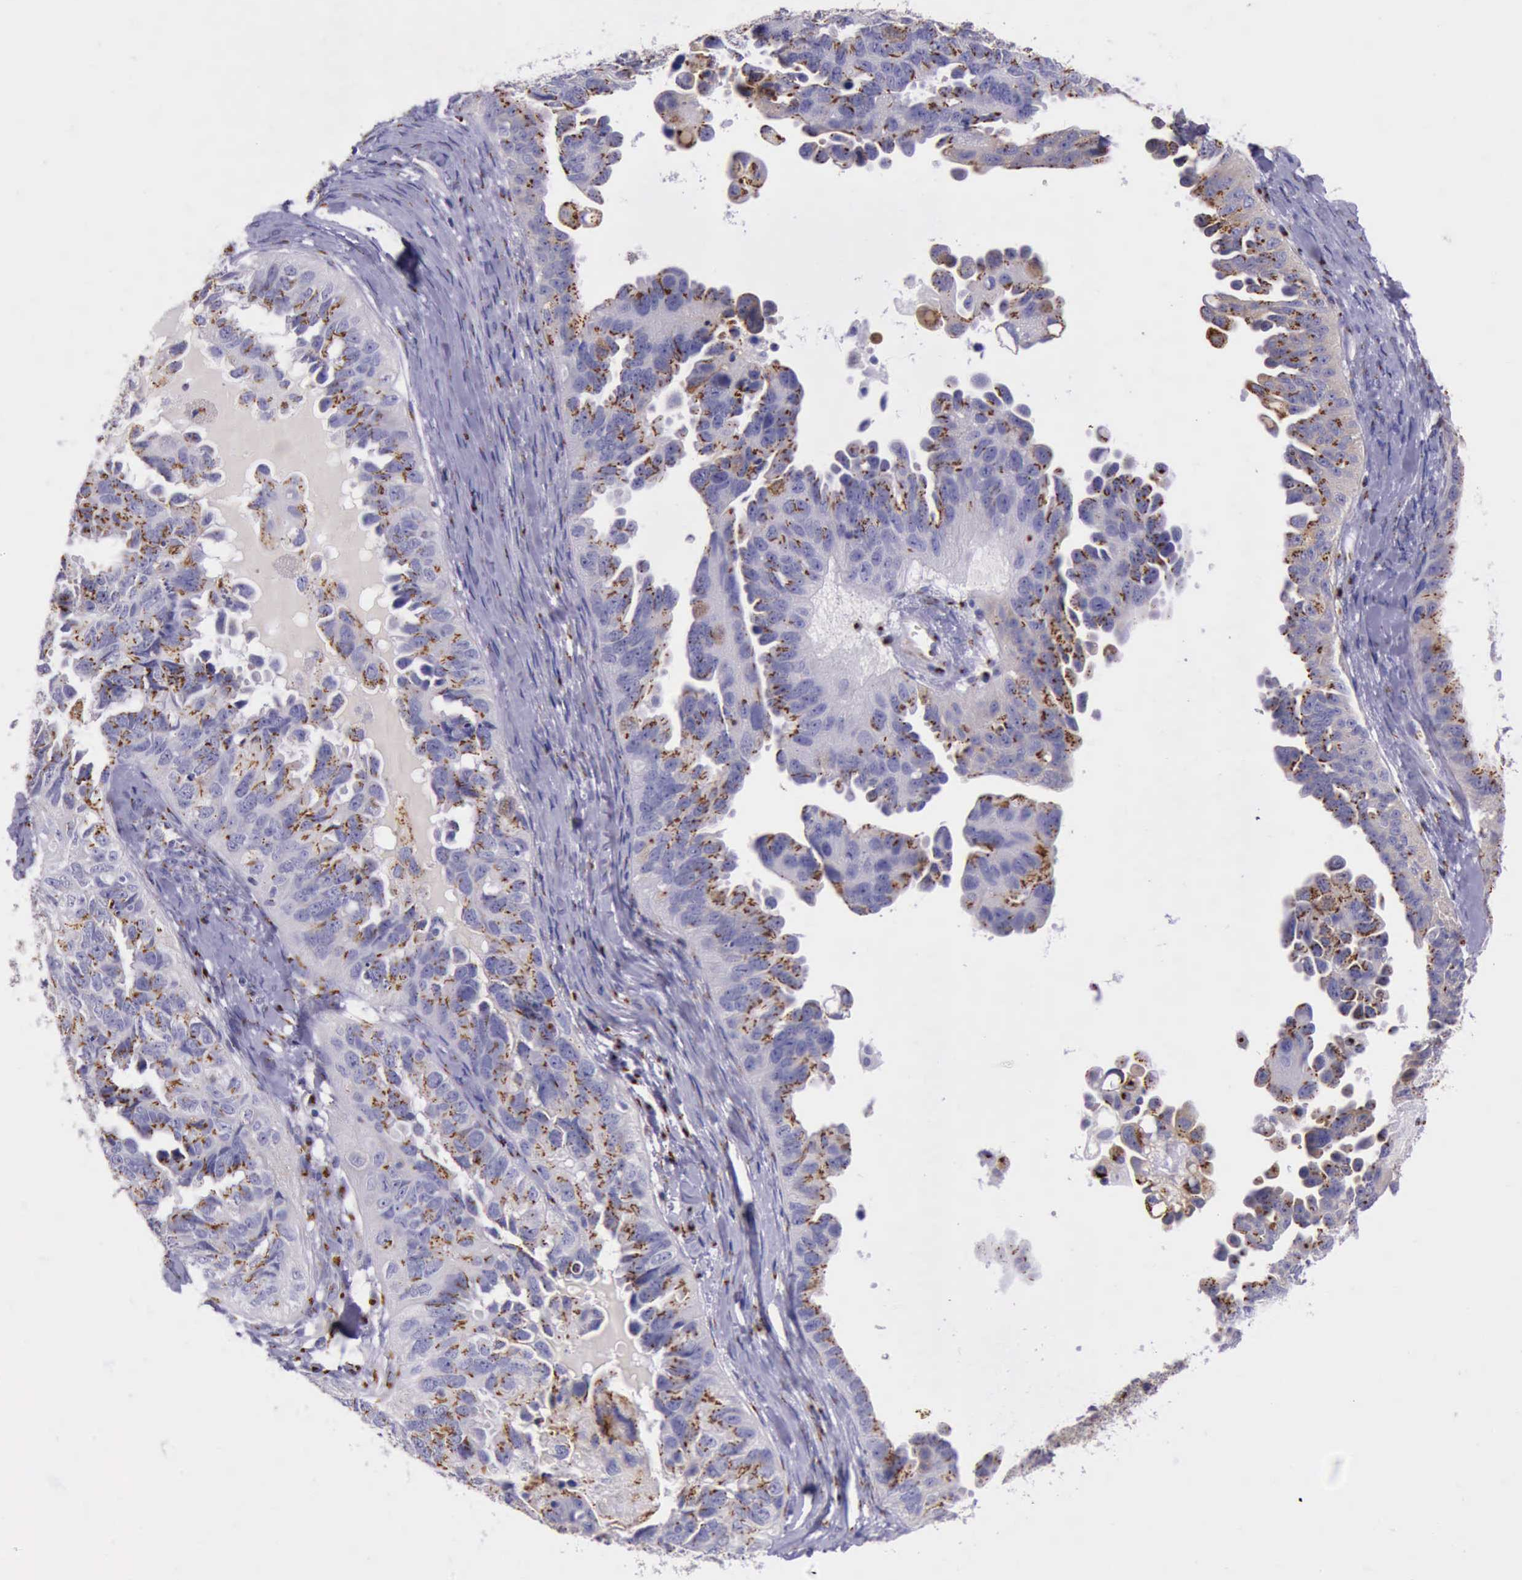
{"staining": {"intensity": "strong", "quantity": ">75%", "location": "cytoplasmic/membranous"}, "tissue": "ovarian cancer", "cell_type": "Tumor cells", "image_type": "cancer", "snomed": [{"axis": "morphology", "description": "Cystadenocarcinoma, serous, NOS"}, {"axis": "topography", "description": "Ovary"}], "caption": "IHC of ovarian cancer (serous cystadenocarcinoma) exhibits high levels of strong cytoplasmic/membranous expression in about >75% of tumor cells.", "gene": "GOLGA5", "patient": {"sex": "female", "age": 82}}